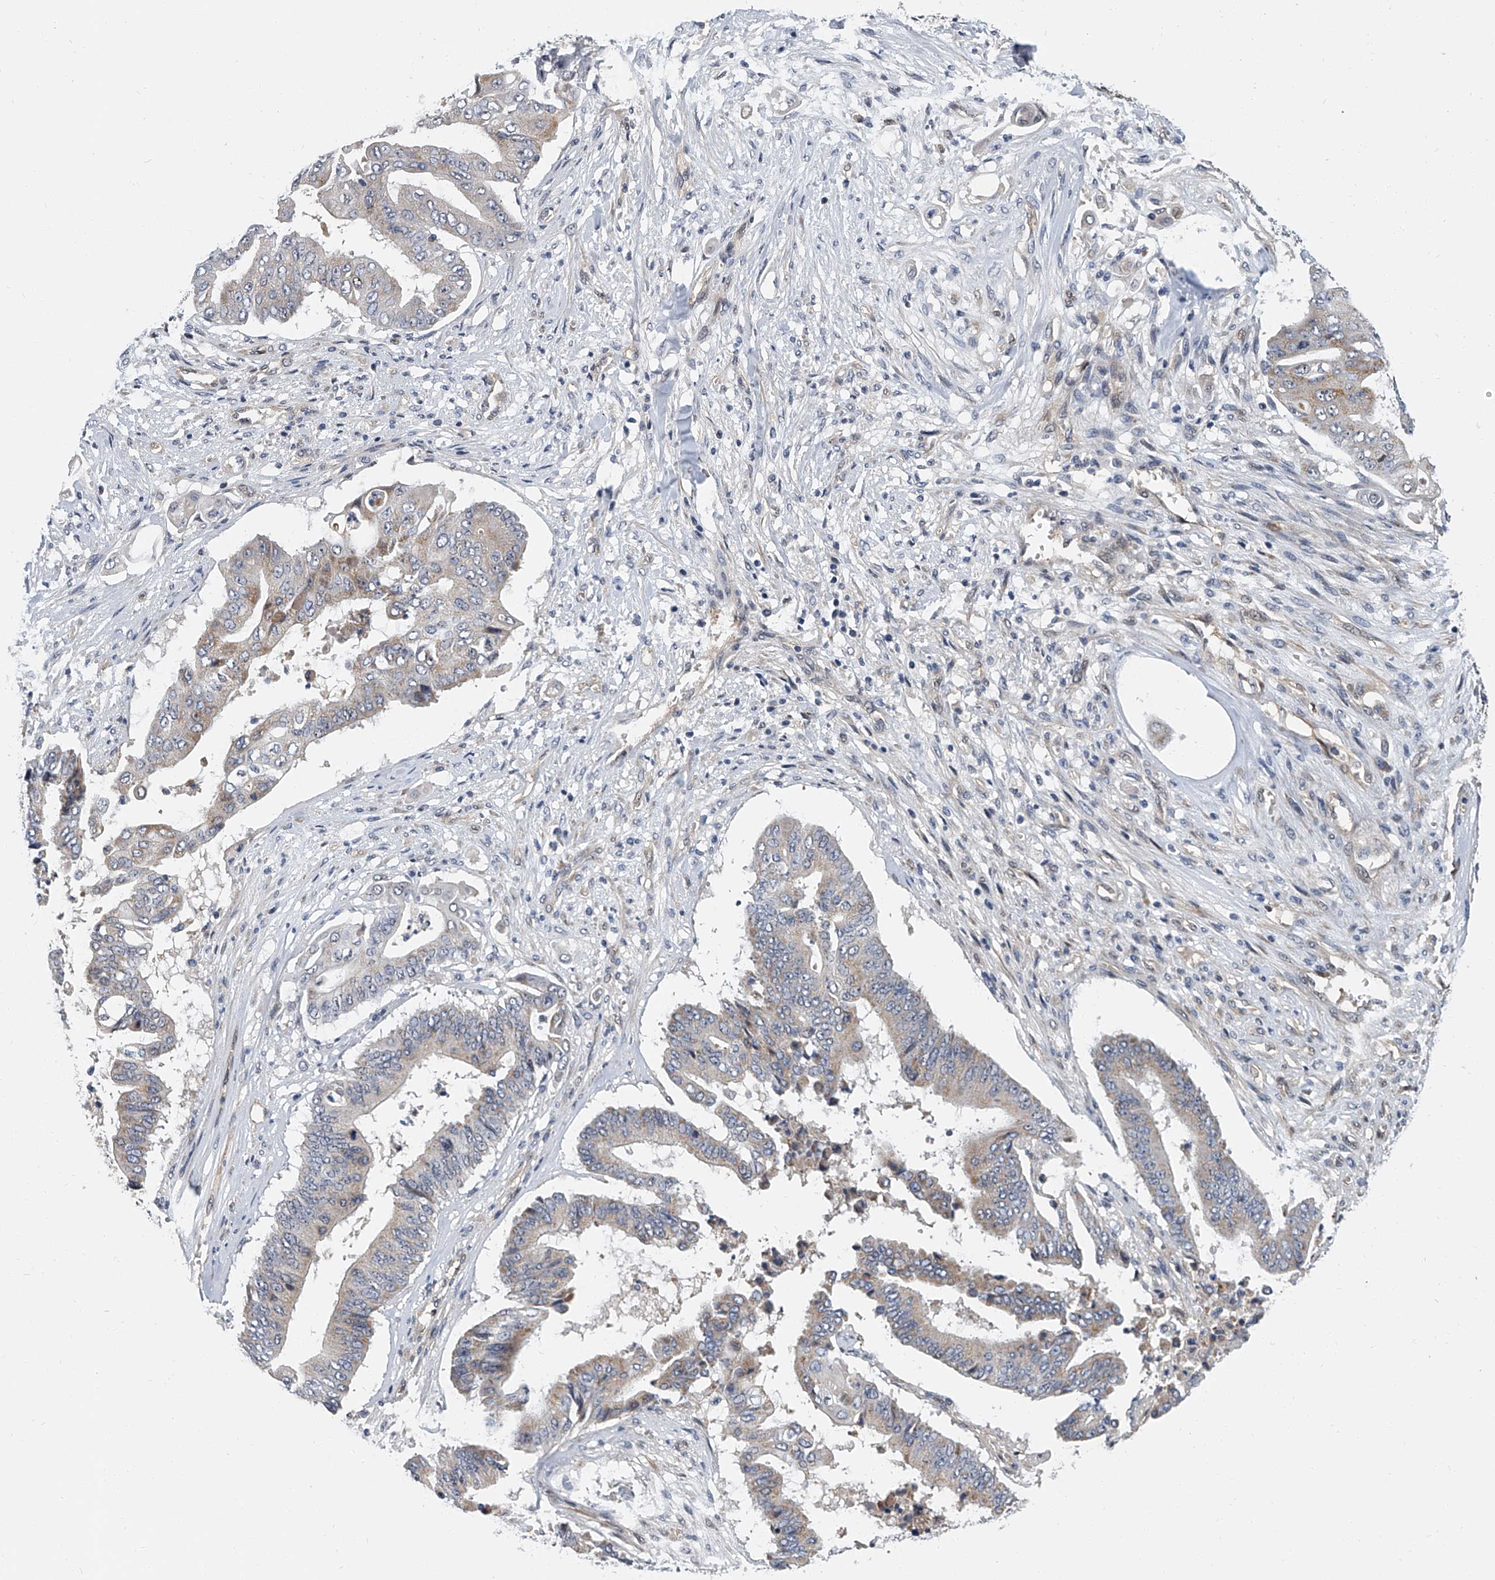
{"staining": {"intensity": "weak", "quantity": "<25%", "location": "cytoplasmic/membranous"}, "tissue": "pancreatic cancer", "cell_type": "Tumor cells", "image_type": "cancer", "snomed": [{"axis": "morphology", "description": "Adenocarcinoma, NOS"}, {"axis": "topography", "description": "Pancreas"}], "caption": "A histopathology image of human adenocarcinoma (pancreatic) is negative for staining in tumor cells.", "gene": "CD200", "patient": {"sex": "female", "age": 77}}